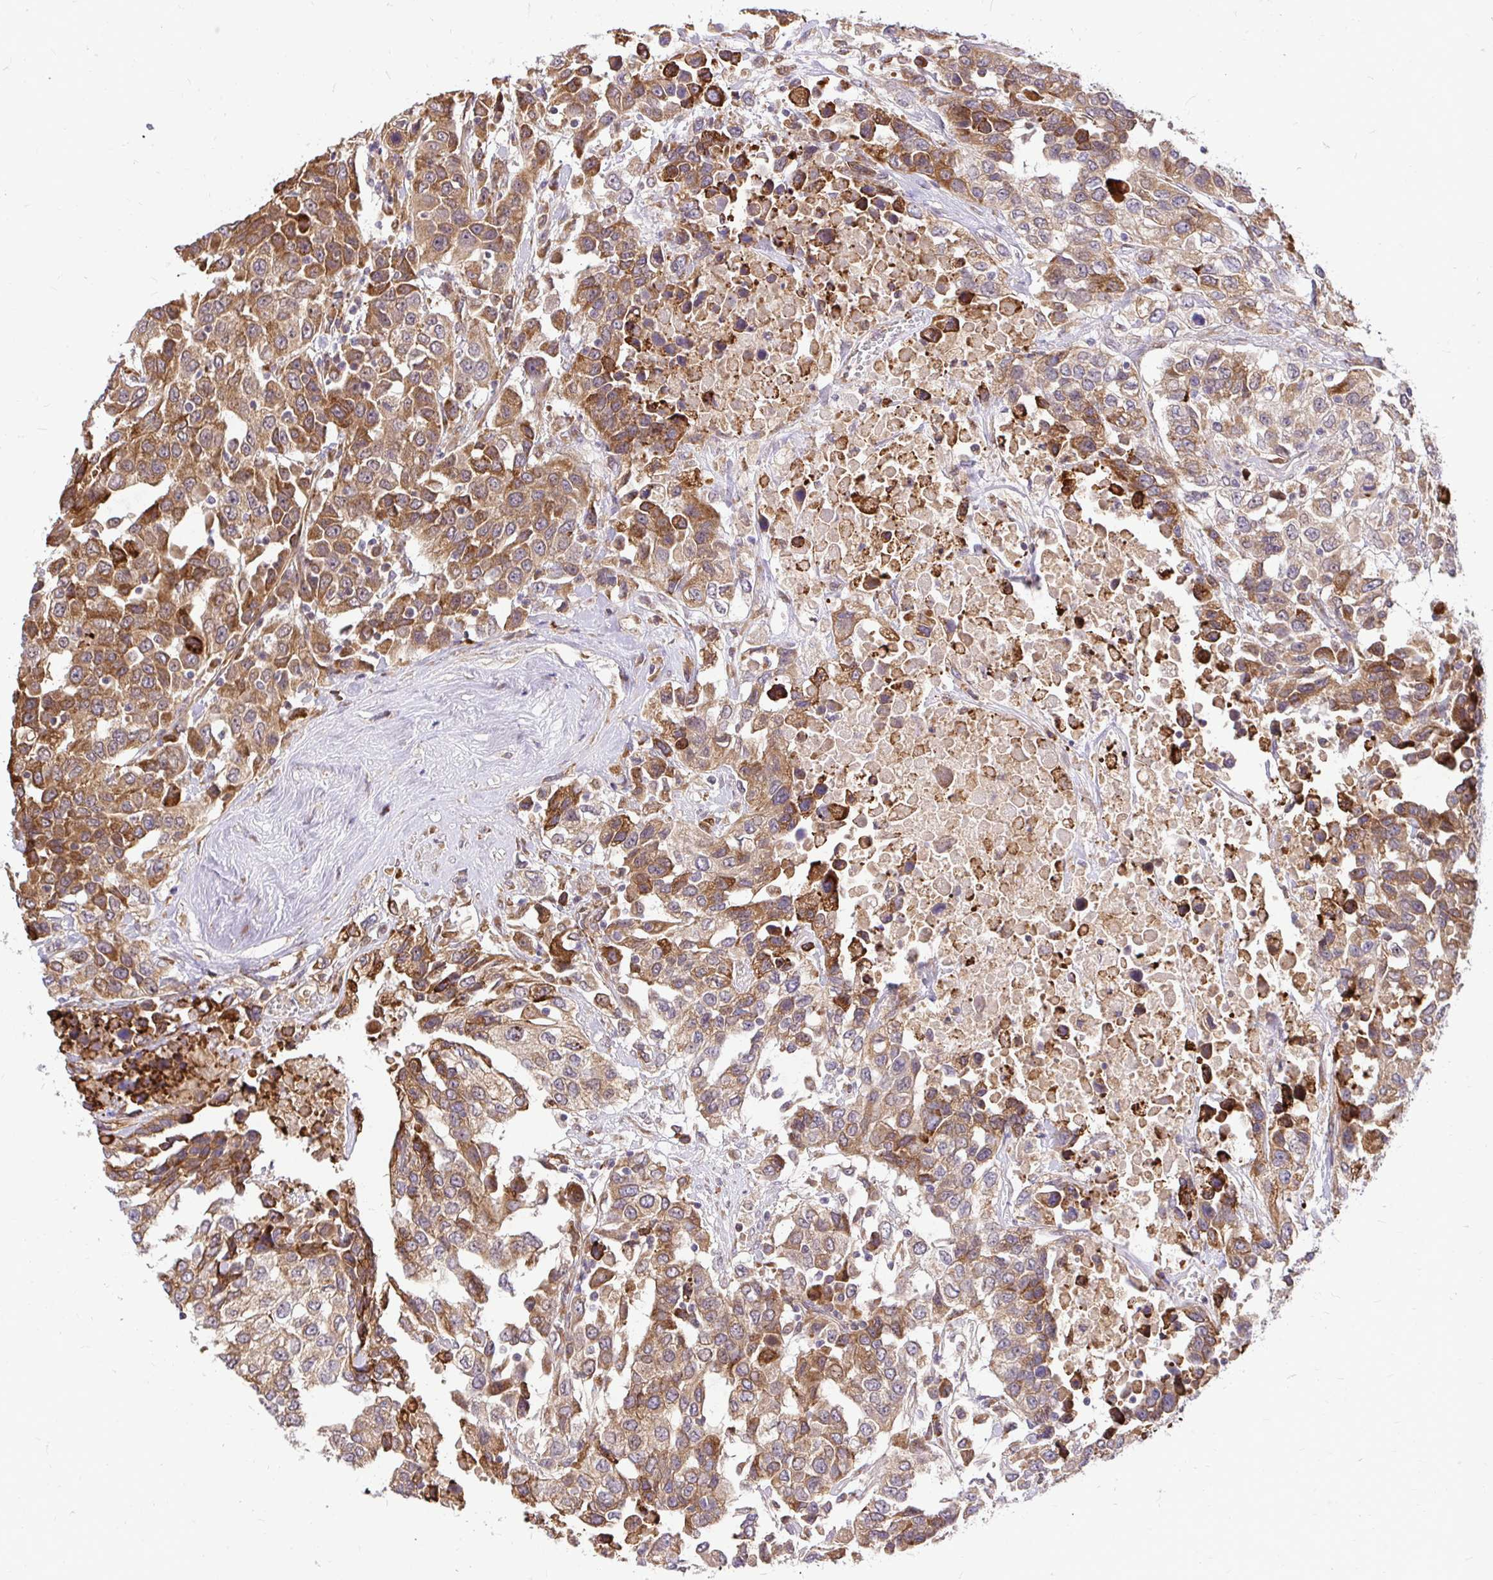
{"staining": {"intensity": "moderate", "quantity": ">75%", "location": "cytoplasmic/membranous"}, "tissue": "urothelial cancer", "cell_type": "Tumor cells", "image_type": "cancer", "snomed": [{"axis": "morphology", "description": "Urothelial carcinoma, High grade"}, {"axis": "topography", "description": "Urinary bladder"}], "caption": "Immunohistochemistry photomicrograph of urothelial carcinoma (high-grade) stained for a protein (brown), which displays medium levels of moderate cytoplasmic/membranous staining in approximately >75% of tumor cells.", "gene": "NAALAD2", "patient": {"sex": "female", "age": 80}}